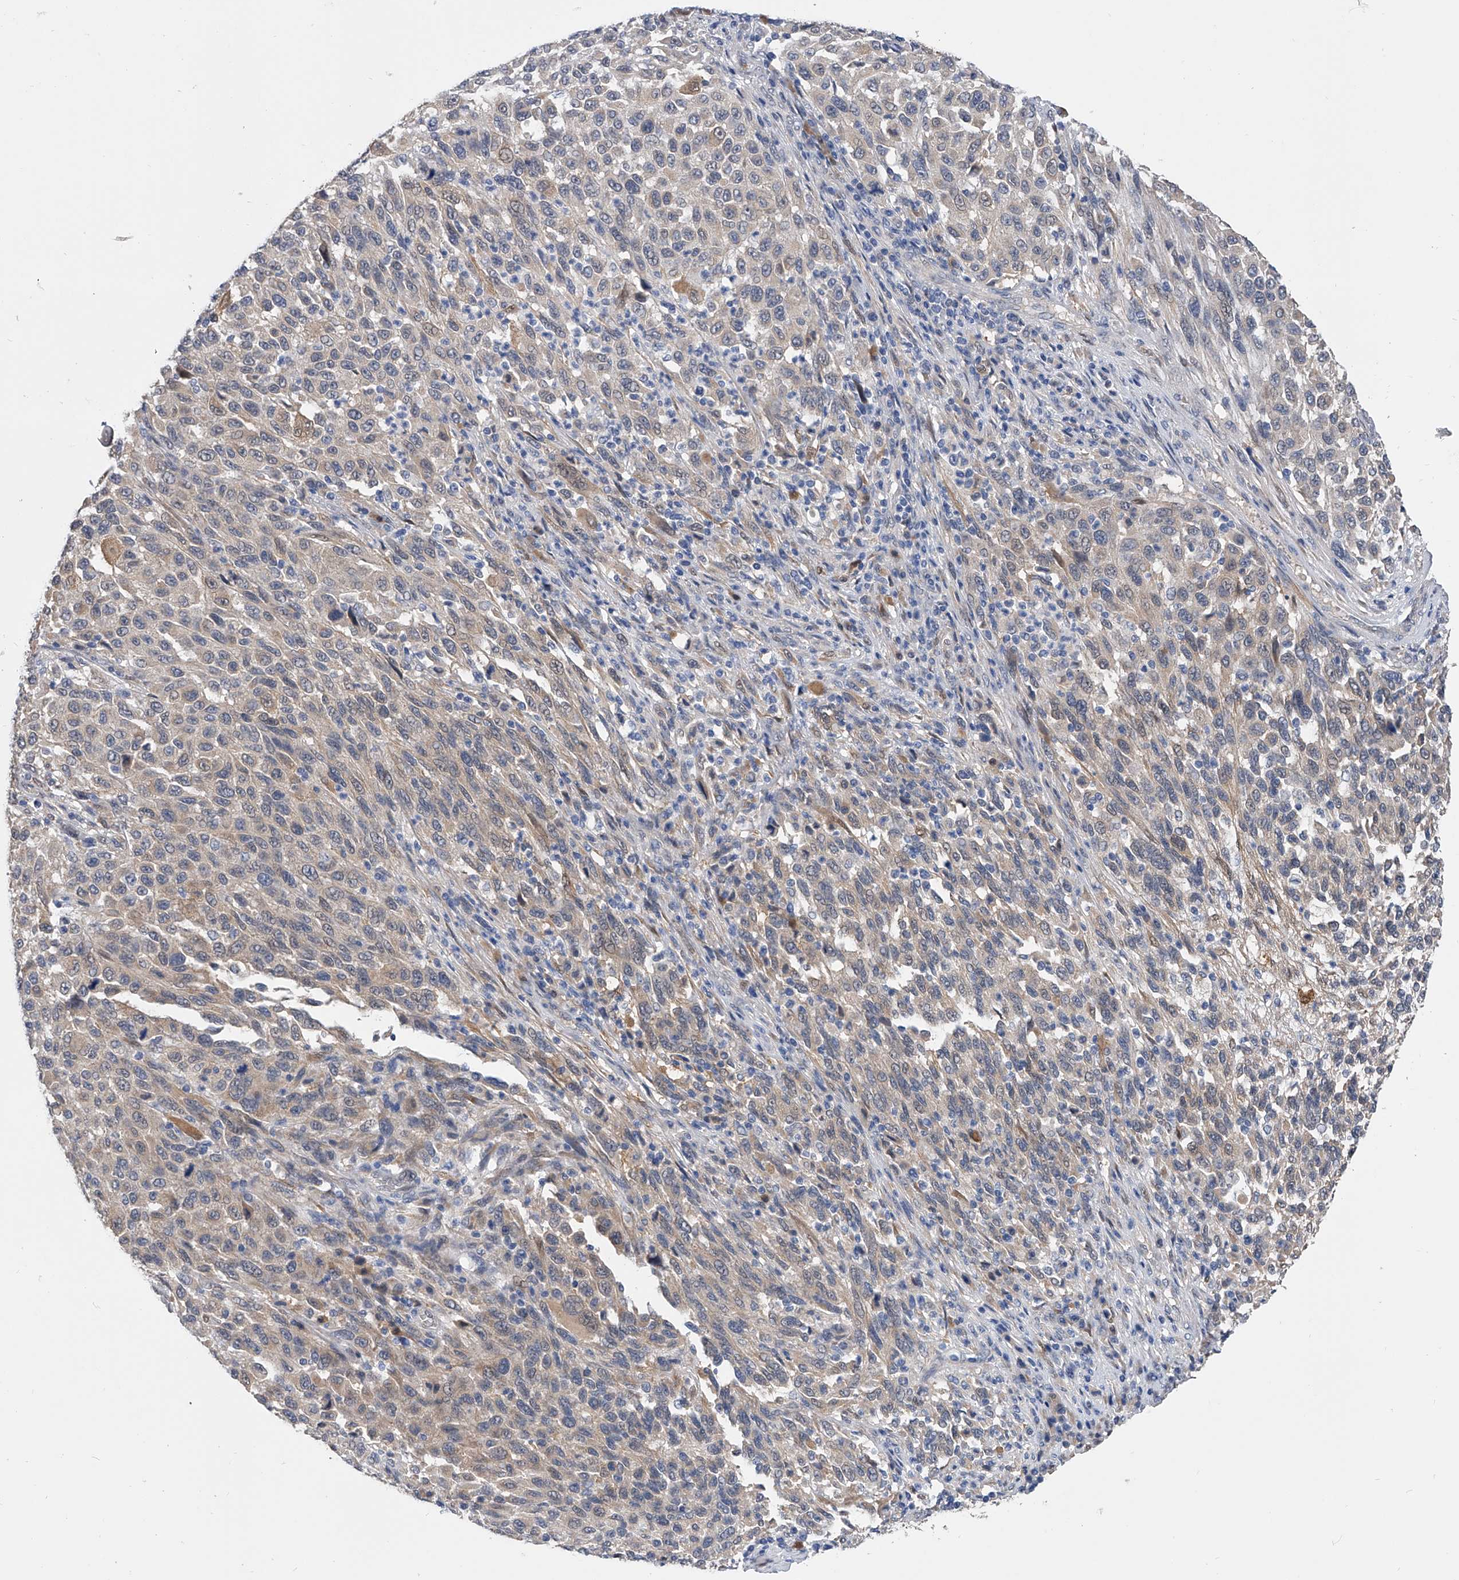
{"staining": {"intensity": "weak", "quantity": "25%-75%", "location": "cytoplasmic/membranous"}, "tissue": "melanoma", "cell_type": "Tumor cells", "image_type": "cancer", "snomed": [{"axis": "morphology", "description": "Malignant melanoma, Metastatic site"}, {"axis": "topography", "description": "Lymph node"}], "caption": "Tumor cells exhibit weak cytoplasmic/membranous staining in about 25%-75% of cells in melanoma.", "gene": "PGM3", "patient": {"sex": "male", "age": 61}}